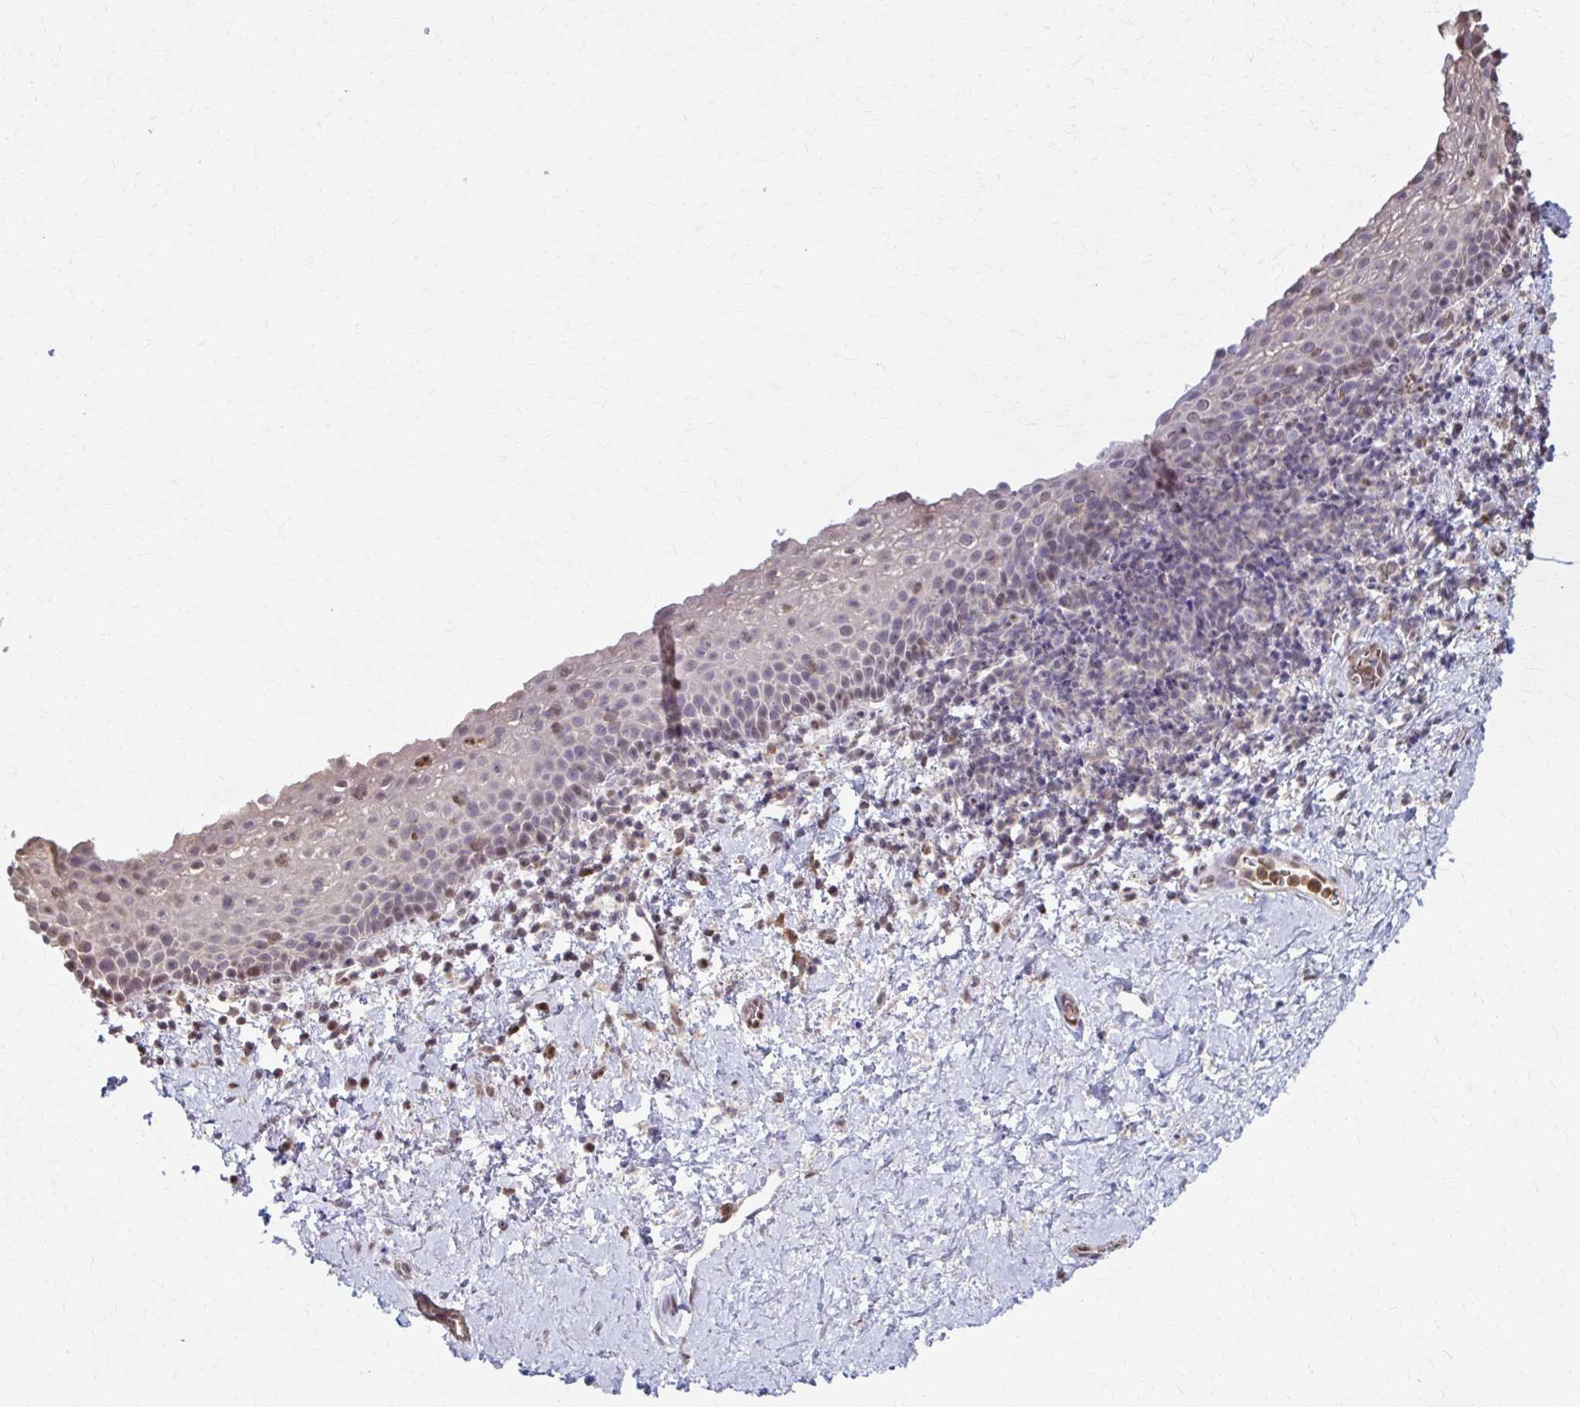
{"staining": {"intensity": "weak", "quantity": "<25%", "location": "nuclear"}, "tissue": "vagina", "cell_type": "Squamous epithelial cells", "image_type": "normal", "snomed": [{"axis": "morphology", "description": "Normal tissue, NOS"}, {"axis": "topography", "description": "Vagina"}], "caption": "High power microscopy histopathology image of an immunohistochemistry micrograph of normal vagina, revealing no significant staining in squamous epithelial cells.", "gene": "ING4", "patient": {"sex": "female", "age": 61}}